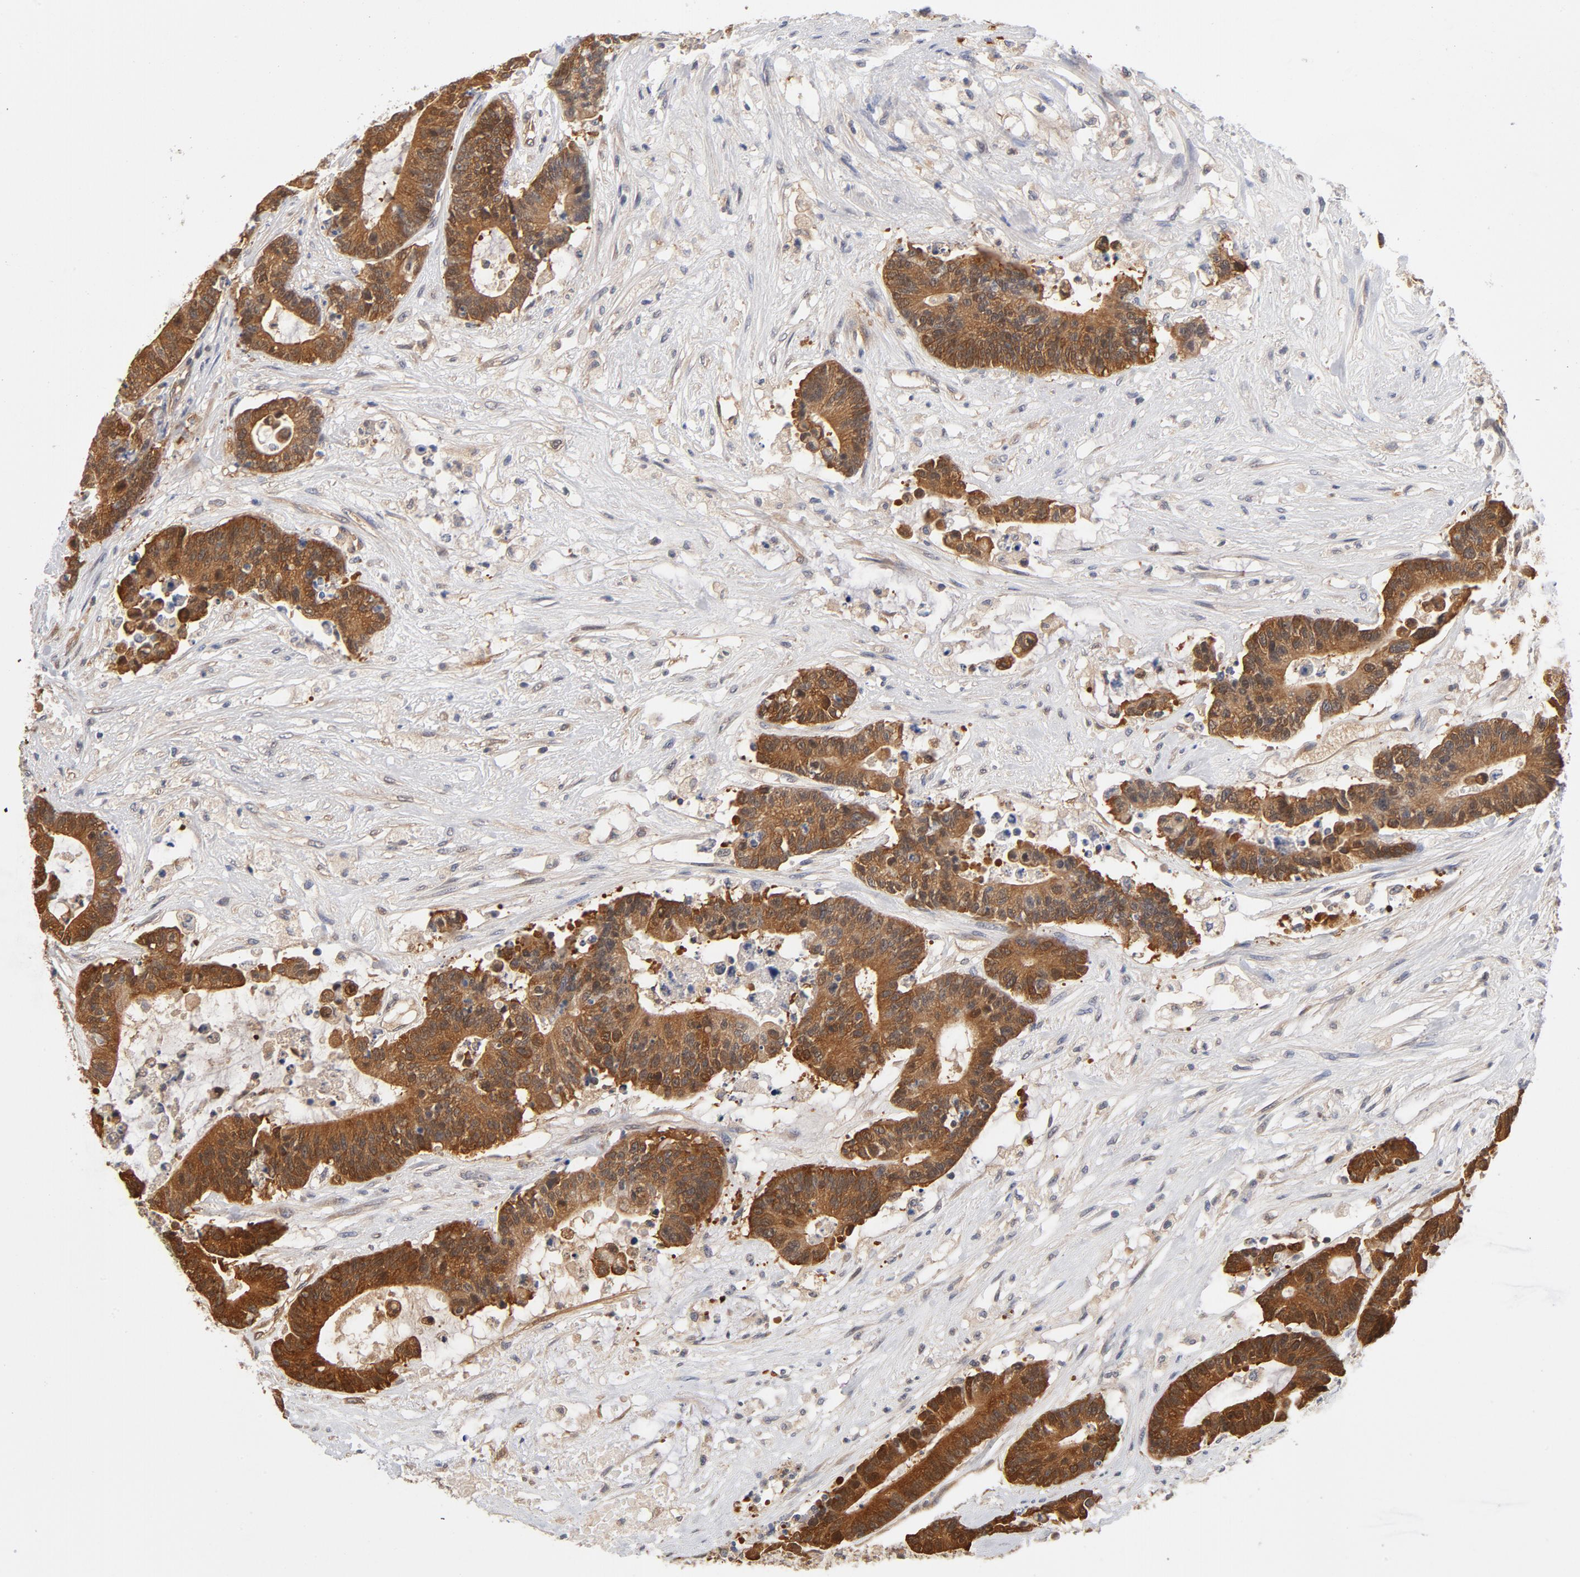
{"staining": {"intensity": "moderate", "quantity": ">75%", "location": "cytoplasmic/membranous"}, "tissue": "colorectal cancer", "cell_type": "Tumor cells", "image_type": "cancer", "snomed": [{"axis": "morphology", "description": "Adenocarcinoma, NOS"}, {"axis": "topography", "description": "Colon"}], "caption": "Protein staining of colorectal cancer tissue demonstrates moderate cytoplasmic/membranous staining in about >75% of tumor cells. The staining was performed using DAB (3,3'-diaminobenzidine) to visualize the protein expression in brown, while the nuclei were stained in blue with hematoxylin (Magnification: 20x).", "gene": "ASMTL", "patient": {"sex": "female", "age": 84}}